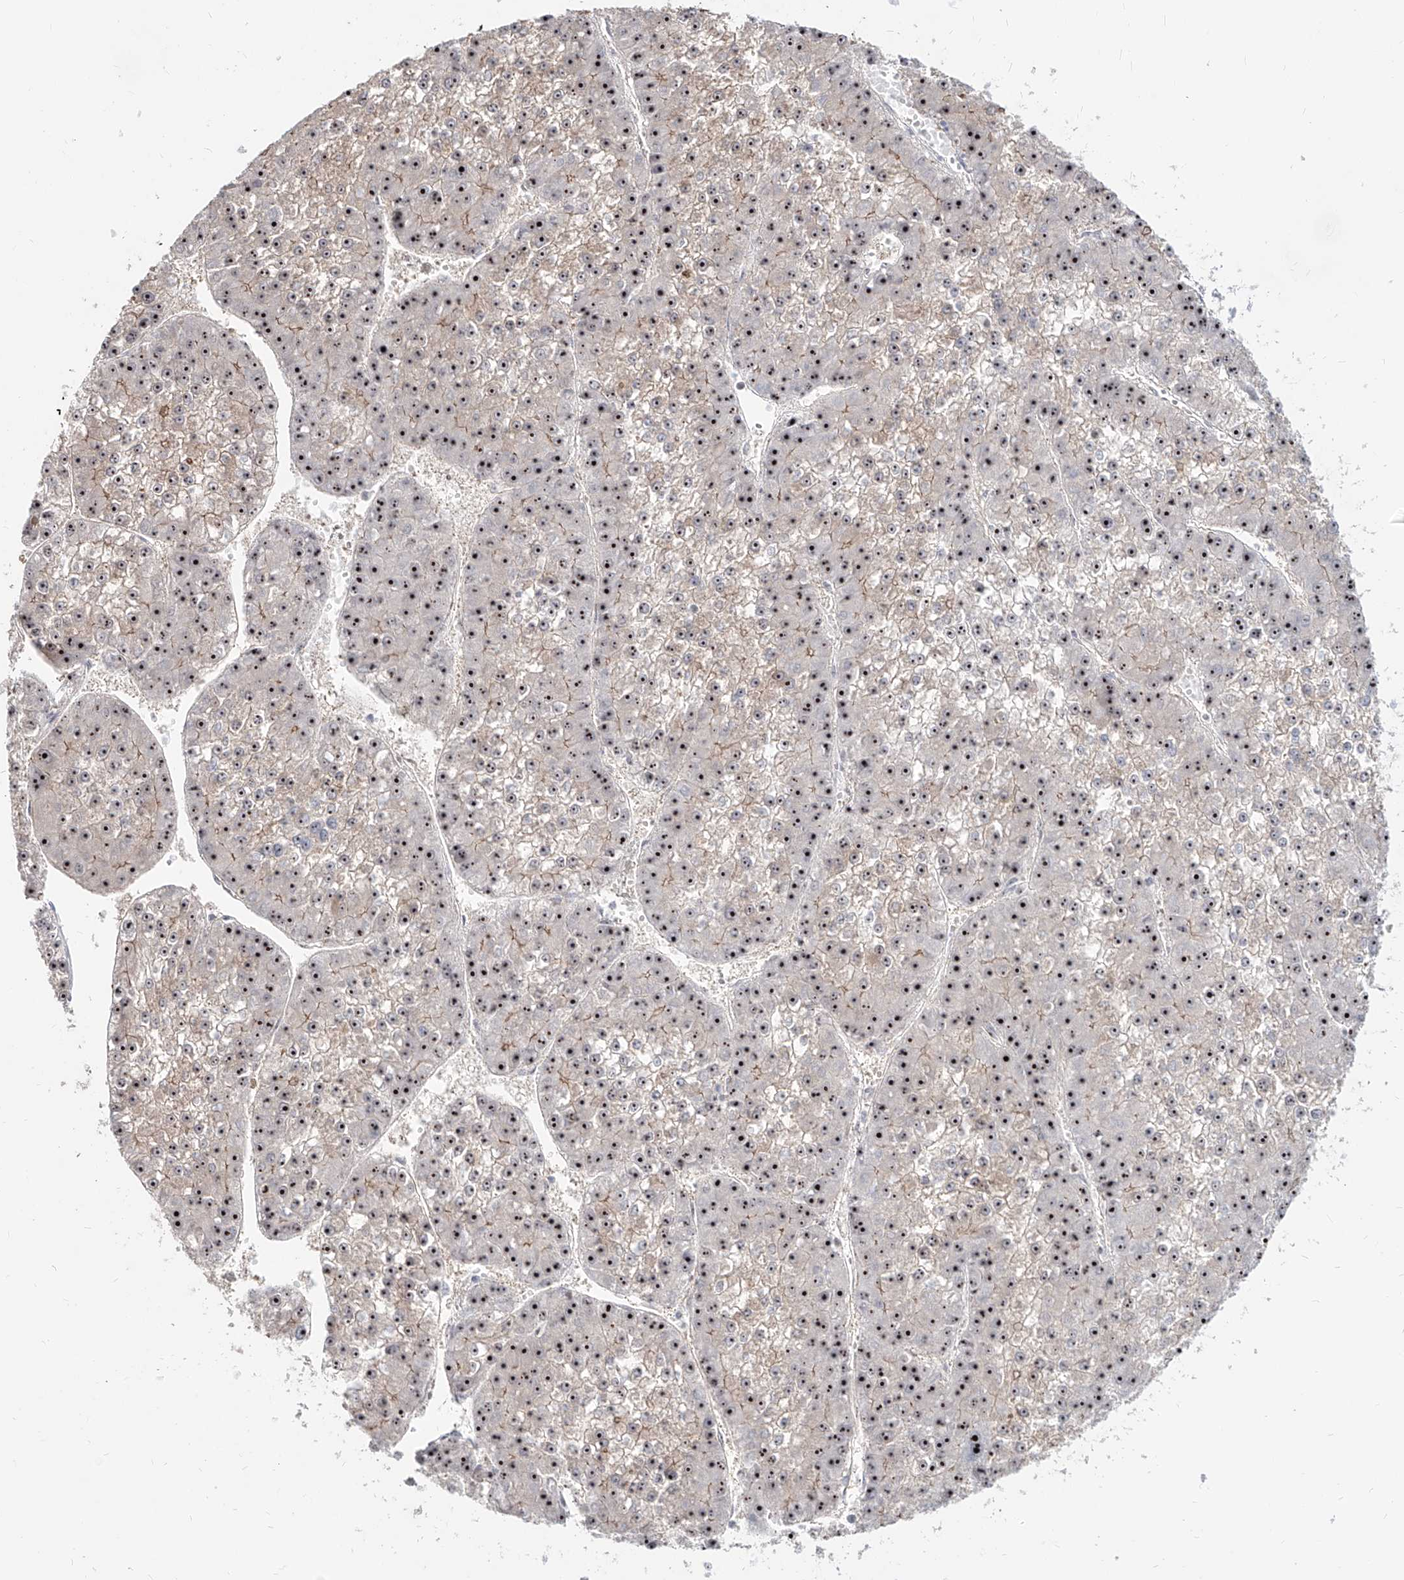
{"staining": {"intensity": "strong", "quantity": ">75%", "location": "nuclear"}, "tissue": "liver cancer", "cell_type": "Tumor cells", "image_type": "cancer", "snomed": [{"axis": "morphology", "description": "Carcinoma, Hepatocellular, NOS"}, {"axis": "topography", "description": "Liver"}], "caption": "A micrograph of human liver cancer (hepatocellular carcinoma) stained for a protein displays strong nuclear brown staining in tumor cells.", "gene": "ZNF710", "patient": {"sex": "female", "age": 73}}